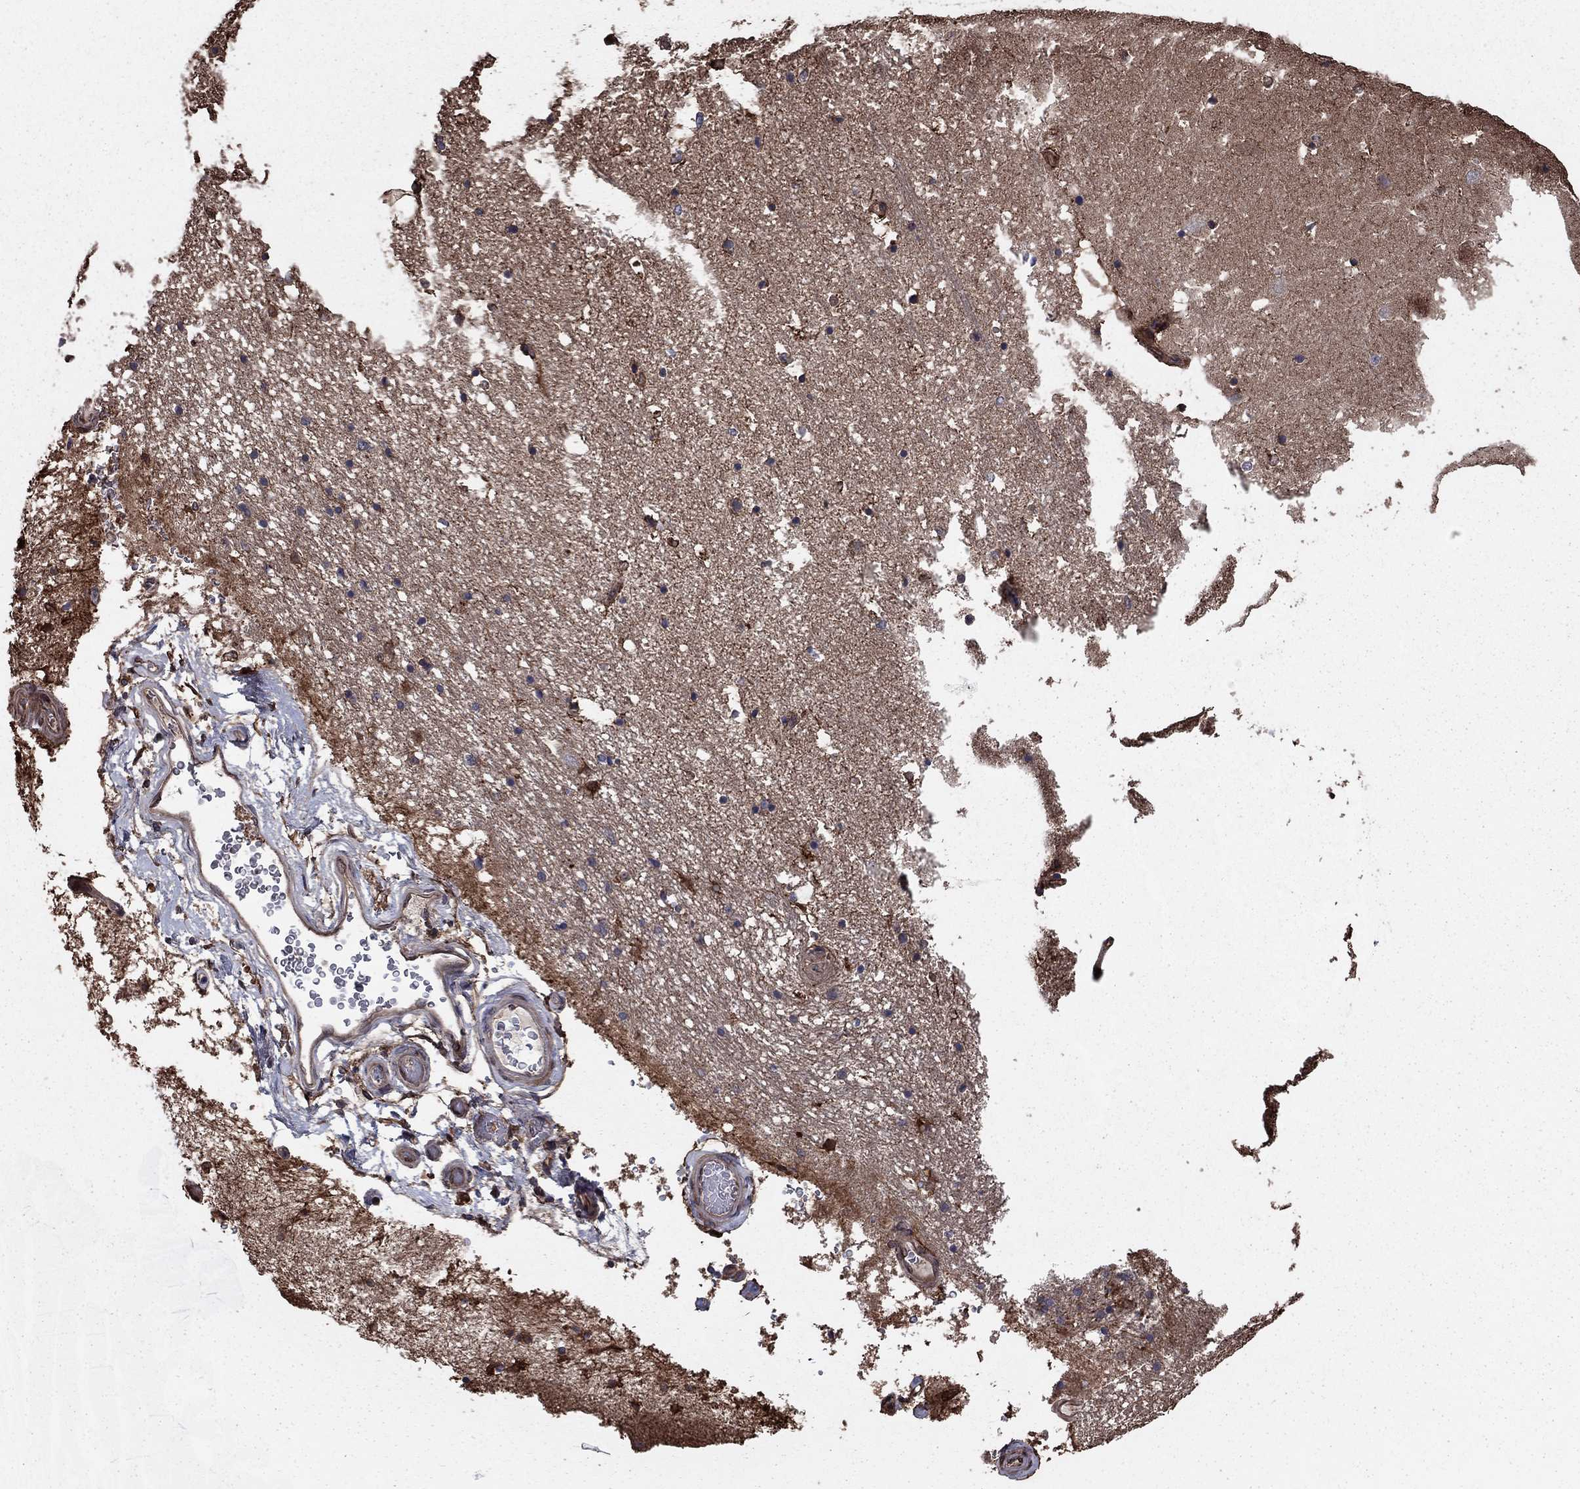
{"staining": {"intensity": "strong", "quantity": "<25%", "location": "cytoplasmic/membranous"}, "tissue": "hippocampus", "cell_type": "Glial cells", "image_type": "normal", "snomed": [{"axis": "morphology", "description": "Normal tissue, NOS"}, {"axis": "topography", "description": "Hippocampus"}], "caption": "Benign hippocampus shows strong cytoplasmic/membranous positivity in approximately <25% of glial cells, visualized by immunohistochemistry.", "gene": "GYG1", "patient": {"sex": "male", "age": 44}}